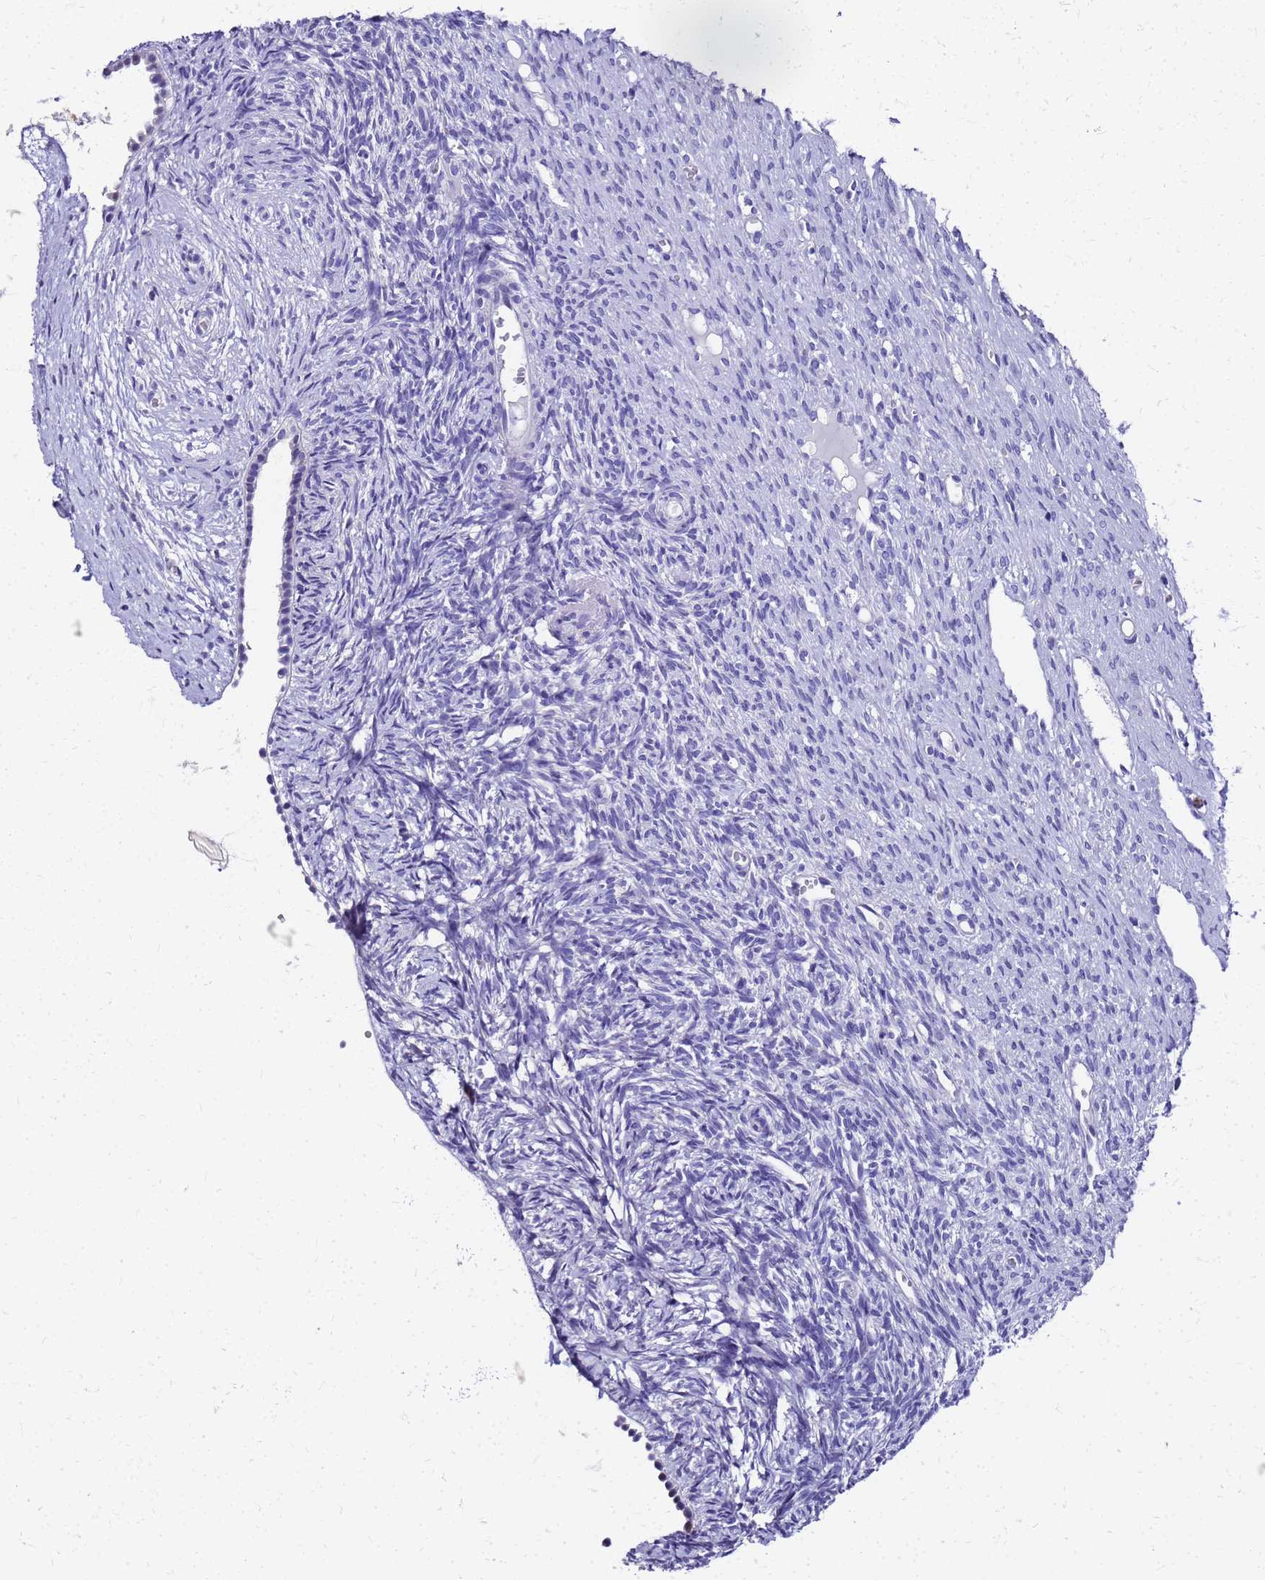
{"staining": {"intensity": "negative", "quantity": "none", "location": "none"}, "tissue": "ovary", "cell_type": "Ovarian stroma cells", "image_type": "normal", "snomed": [{"axis": "morphology", "description": "Normal tissue, NOS"}, {"axis": "topography", "description": "Ovary"}], "caption": "Human ovary stained for a protein using immunohistochemistry (IHC) exhibits no expression in ovarian stroma cells.", "gene": "SMIM21", "patient": {"sex": "female", "age": 51}}